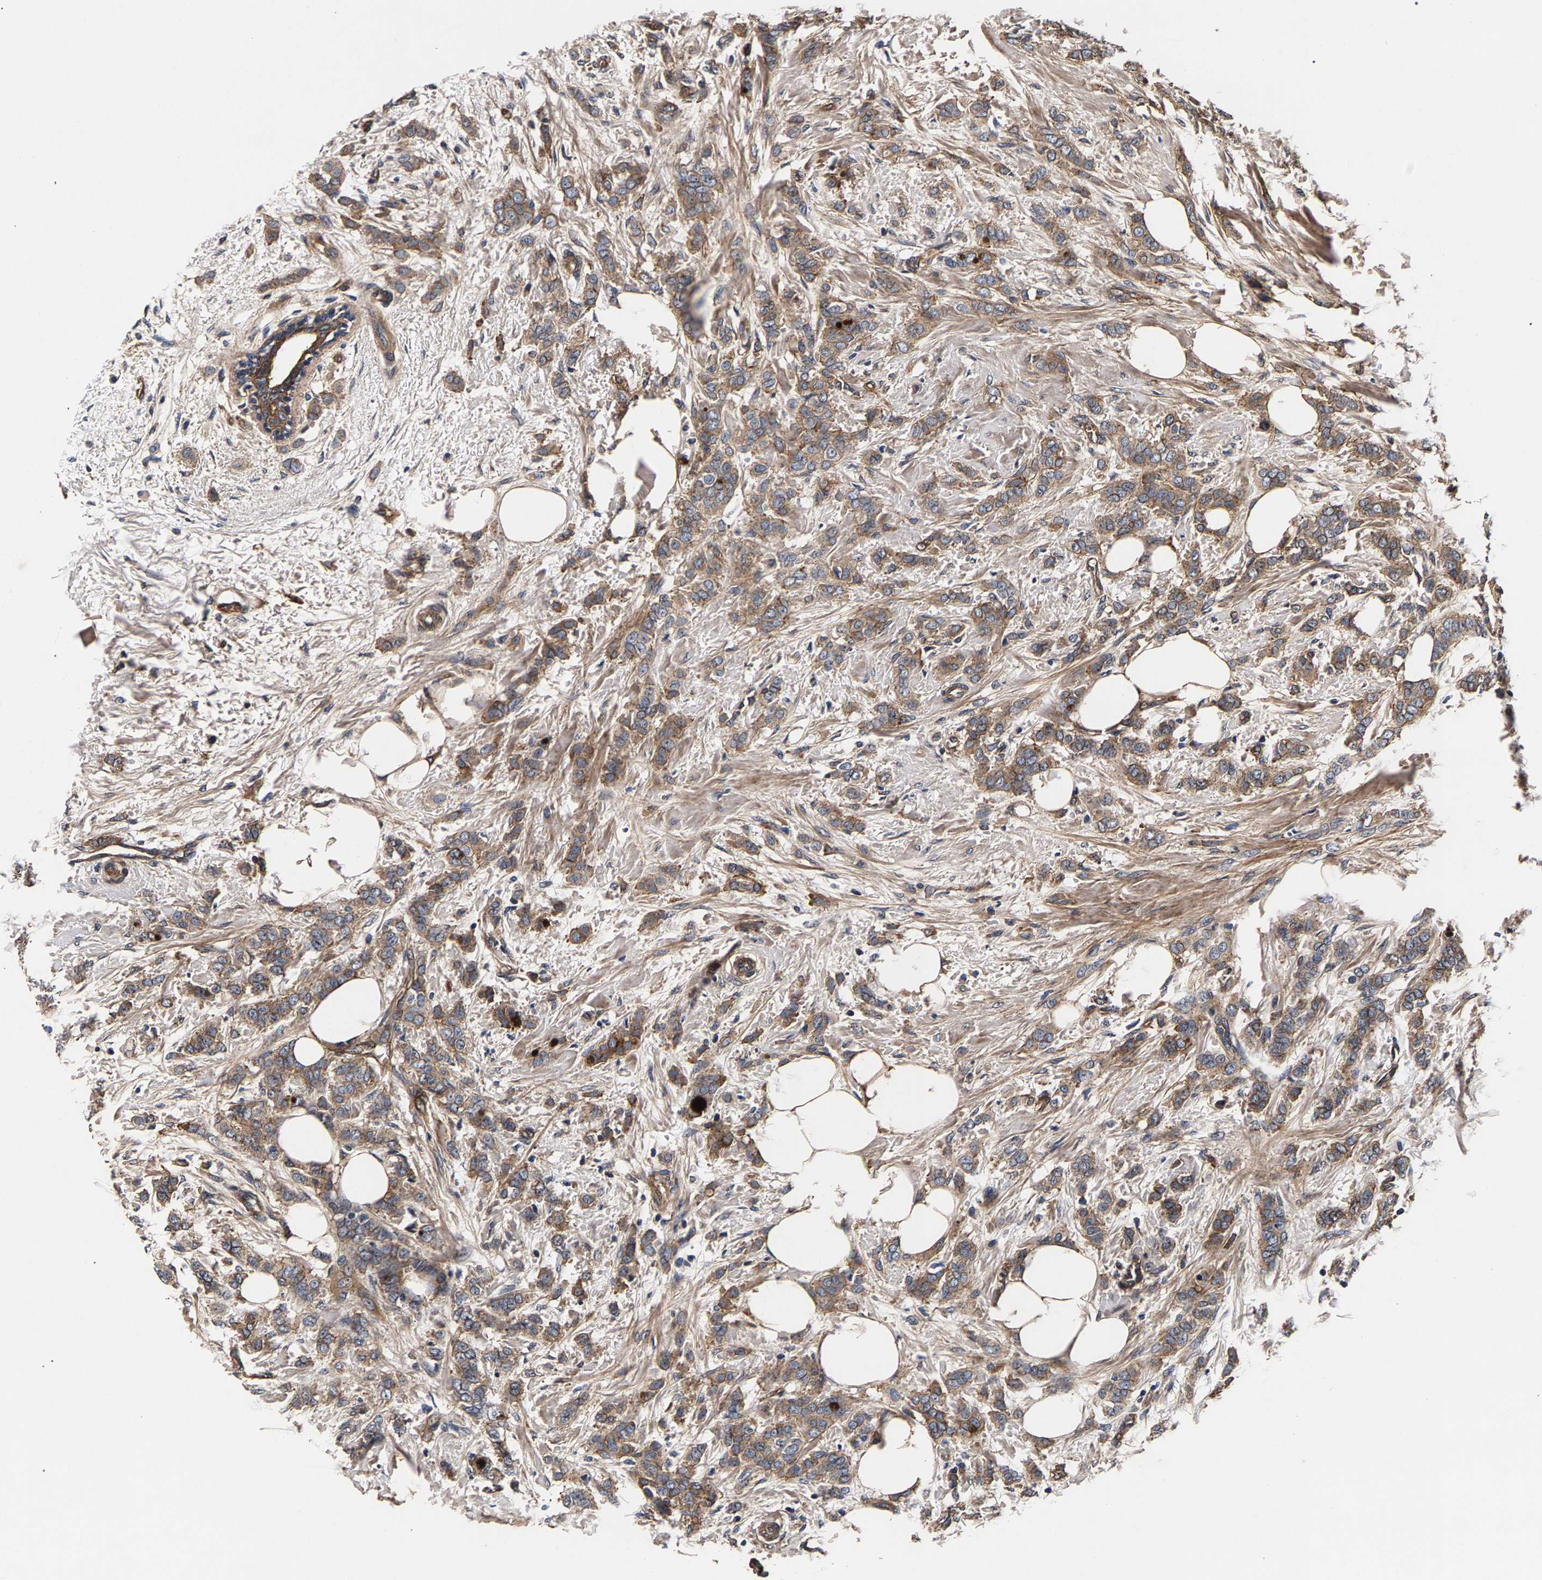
{"staining": {"intensity": "moderate", "quantity": ">75%", "location": "cytoplasmic/membranous"}, "tissue": "breast cancer", "cell_type": "Tumor cells", "image_type": "cancer", "snomed": [{"axis": "morphology", "description": "Lobular carcinoma, in situ"}, {"axis": "morphology", "description": "Lobular carcinoma"}, {"axis": "topography", "description": "Breast"}], "caption": "Immunohistochemical staining of human breast lobular carcinoma demonstrates medium levels of moderate cytoplasmic/membranous protein positivity in about >75% of tumor cells. (DAB (3,3'-diaminobenzidine) IHC with brightfield microscopy, high magnification).", "gene": "MARCHF7", "patient": {"sex": "female", "age": 41}}